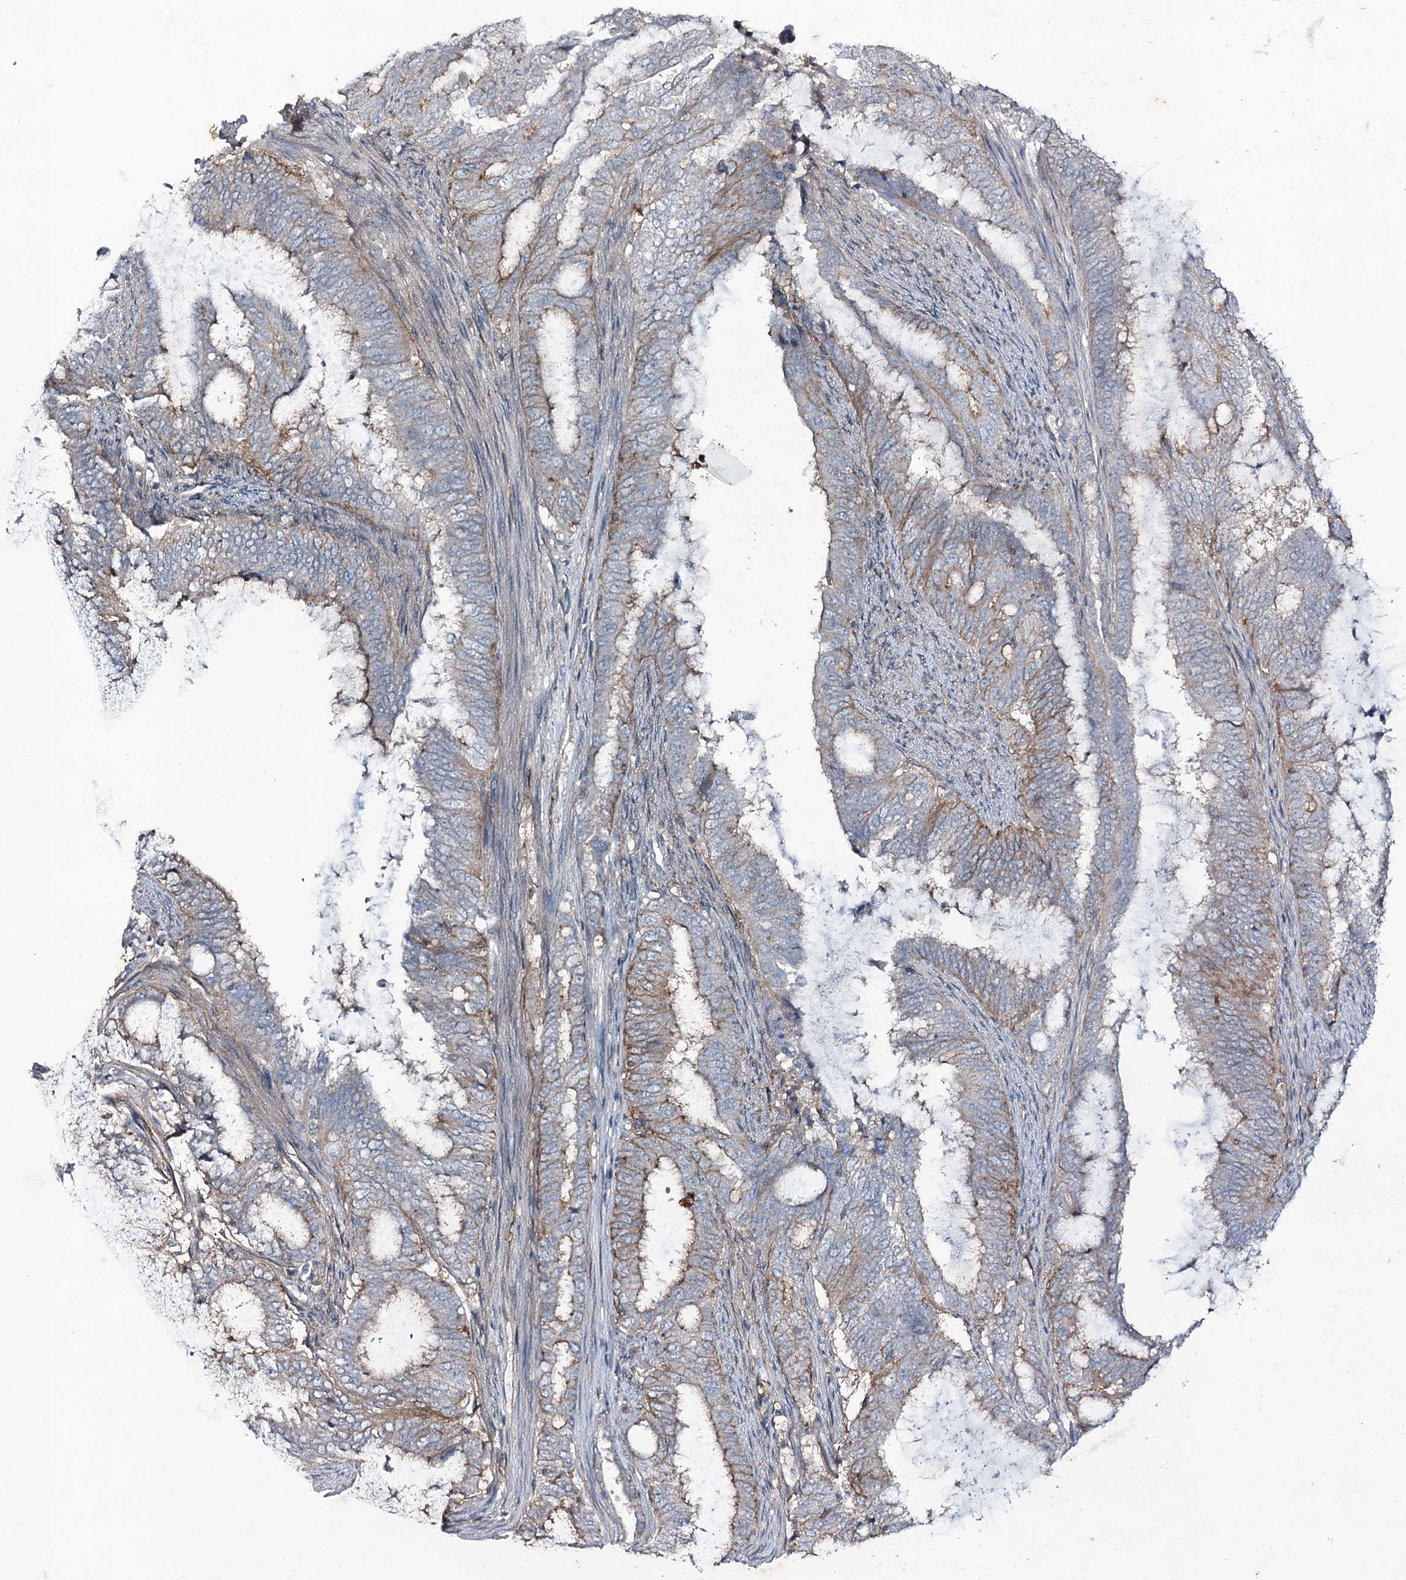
{"staining": {"intensity": "weak", "quantity": "<25%", "location": "cytoplasmic/membranous"}, "tissue": "endometrial cancer", "cell_type": "Tumor cells", "image_type": "cancer", "snomed": [{"axis": "morphology", "description": "Adenocarcinoma, NOS"}, {"axis": "topography", "description": "Endometrium"}], "caption": "This photomicrograph is of endometrial cancer stained with IHC to label a protein in brown with the nuclei are counter-stained blue. There is no expression in tumor cells.", "gene": "SNAP23", "patient": {"sex": "female", "age": 51}}